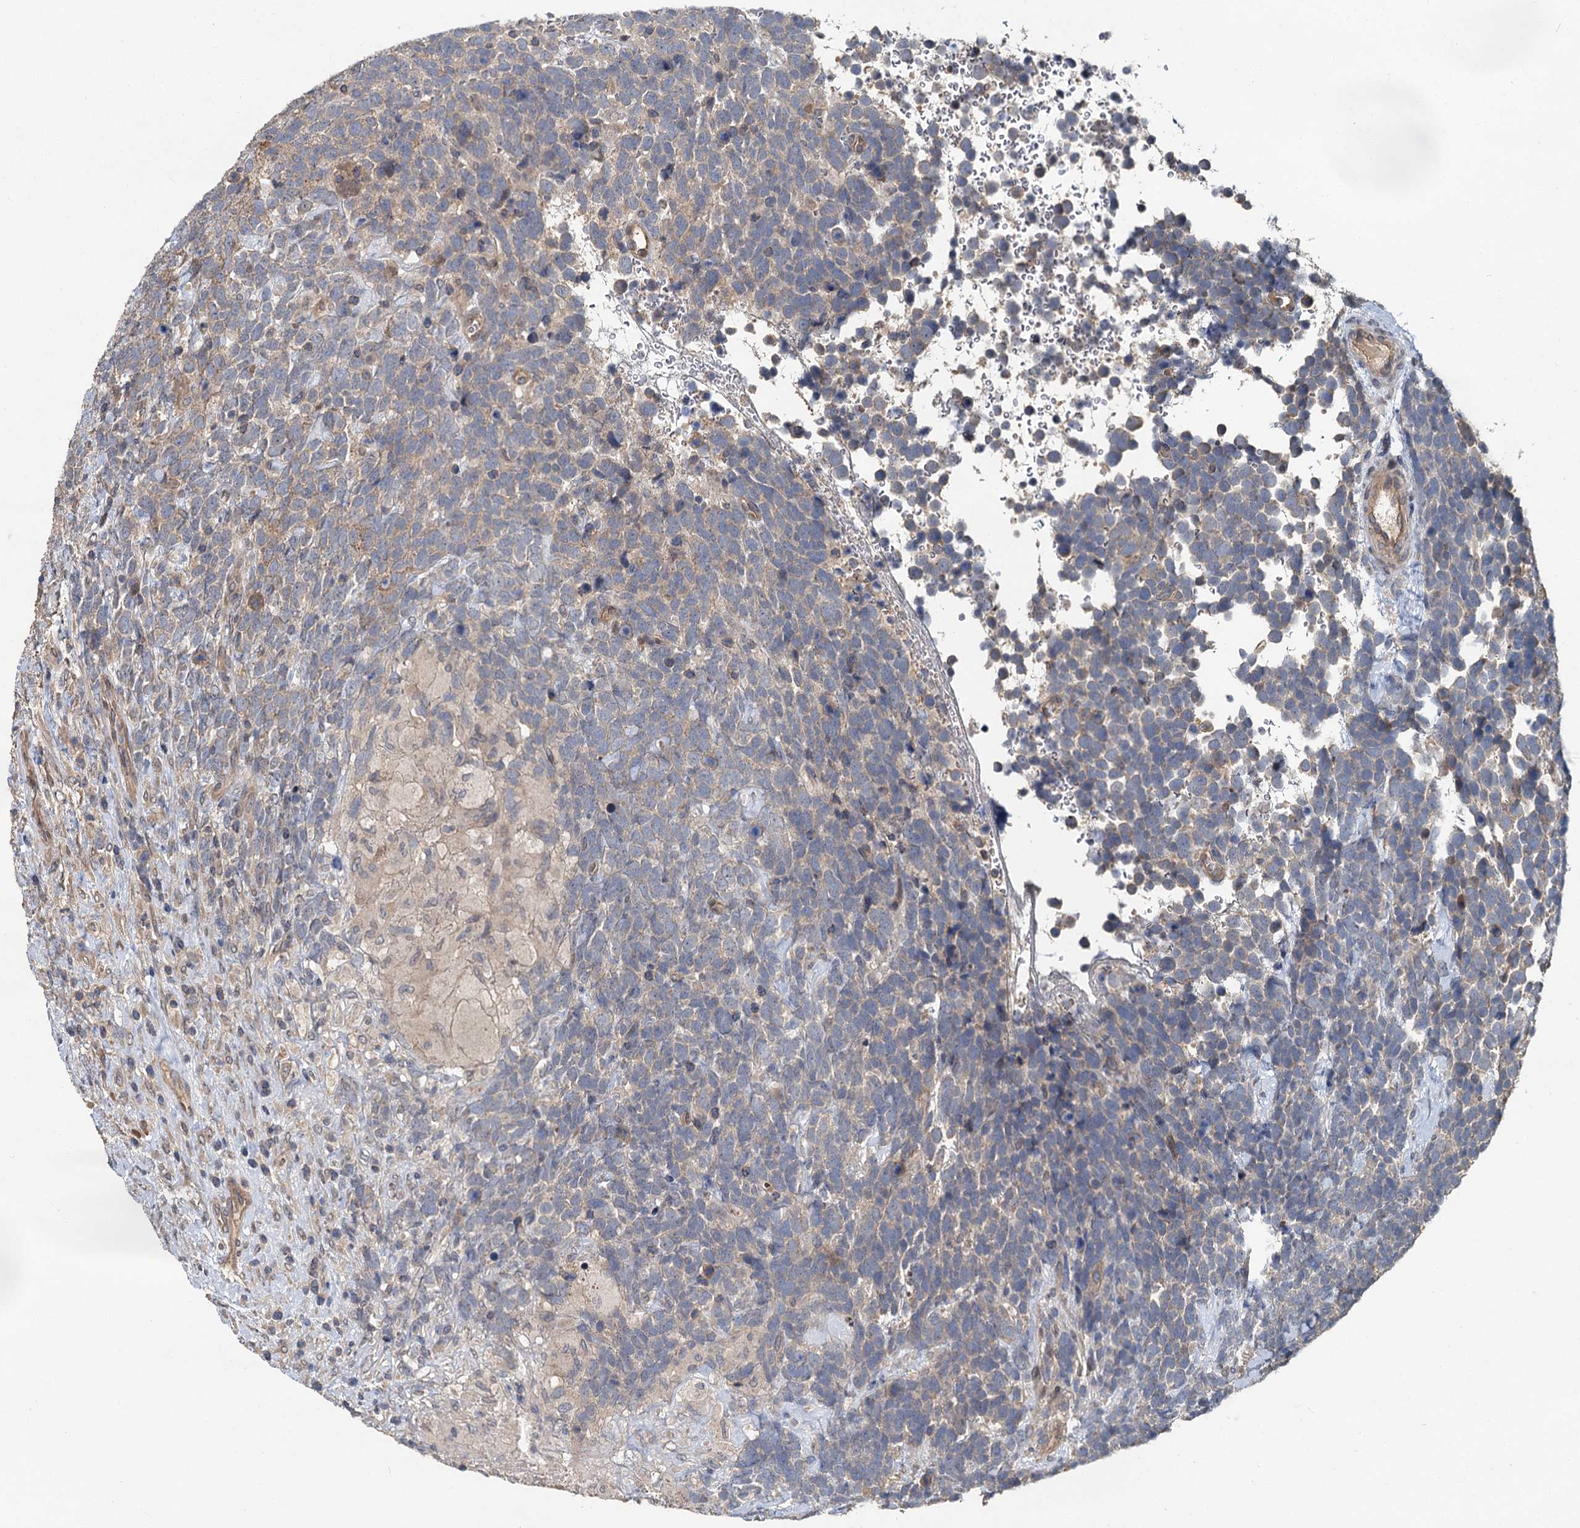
{"staining": {"intensity": "negative", "quantity": "none", "location": "none"}, "tissue": "urothelial cancer", "cell_type": "Tumor cells", "image_type": "cancer", "snomed": [{"axis": "morphology", "description": "Urothelial carcinoma, High grade"}, {"axis": "topography", "description": "Urinary bladder"}], "caption": "Immunohistochemistry (IHC) photomicrograph of human urothelial cancer stained for a protein (brown), which exhibits no positivity in tumor cells.", "gene": "ZNF324", "patient": {"sex": "female", "age": 82}}